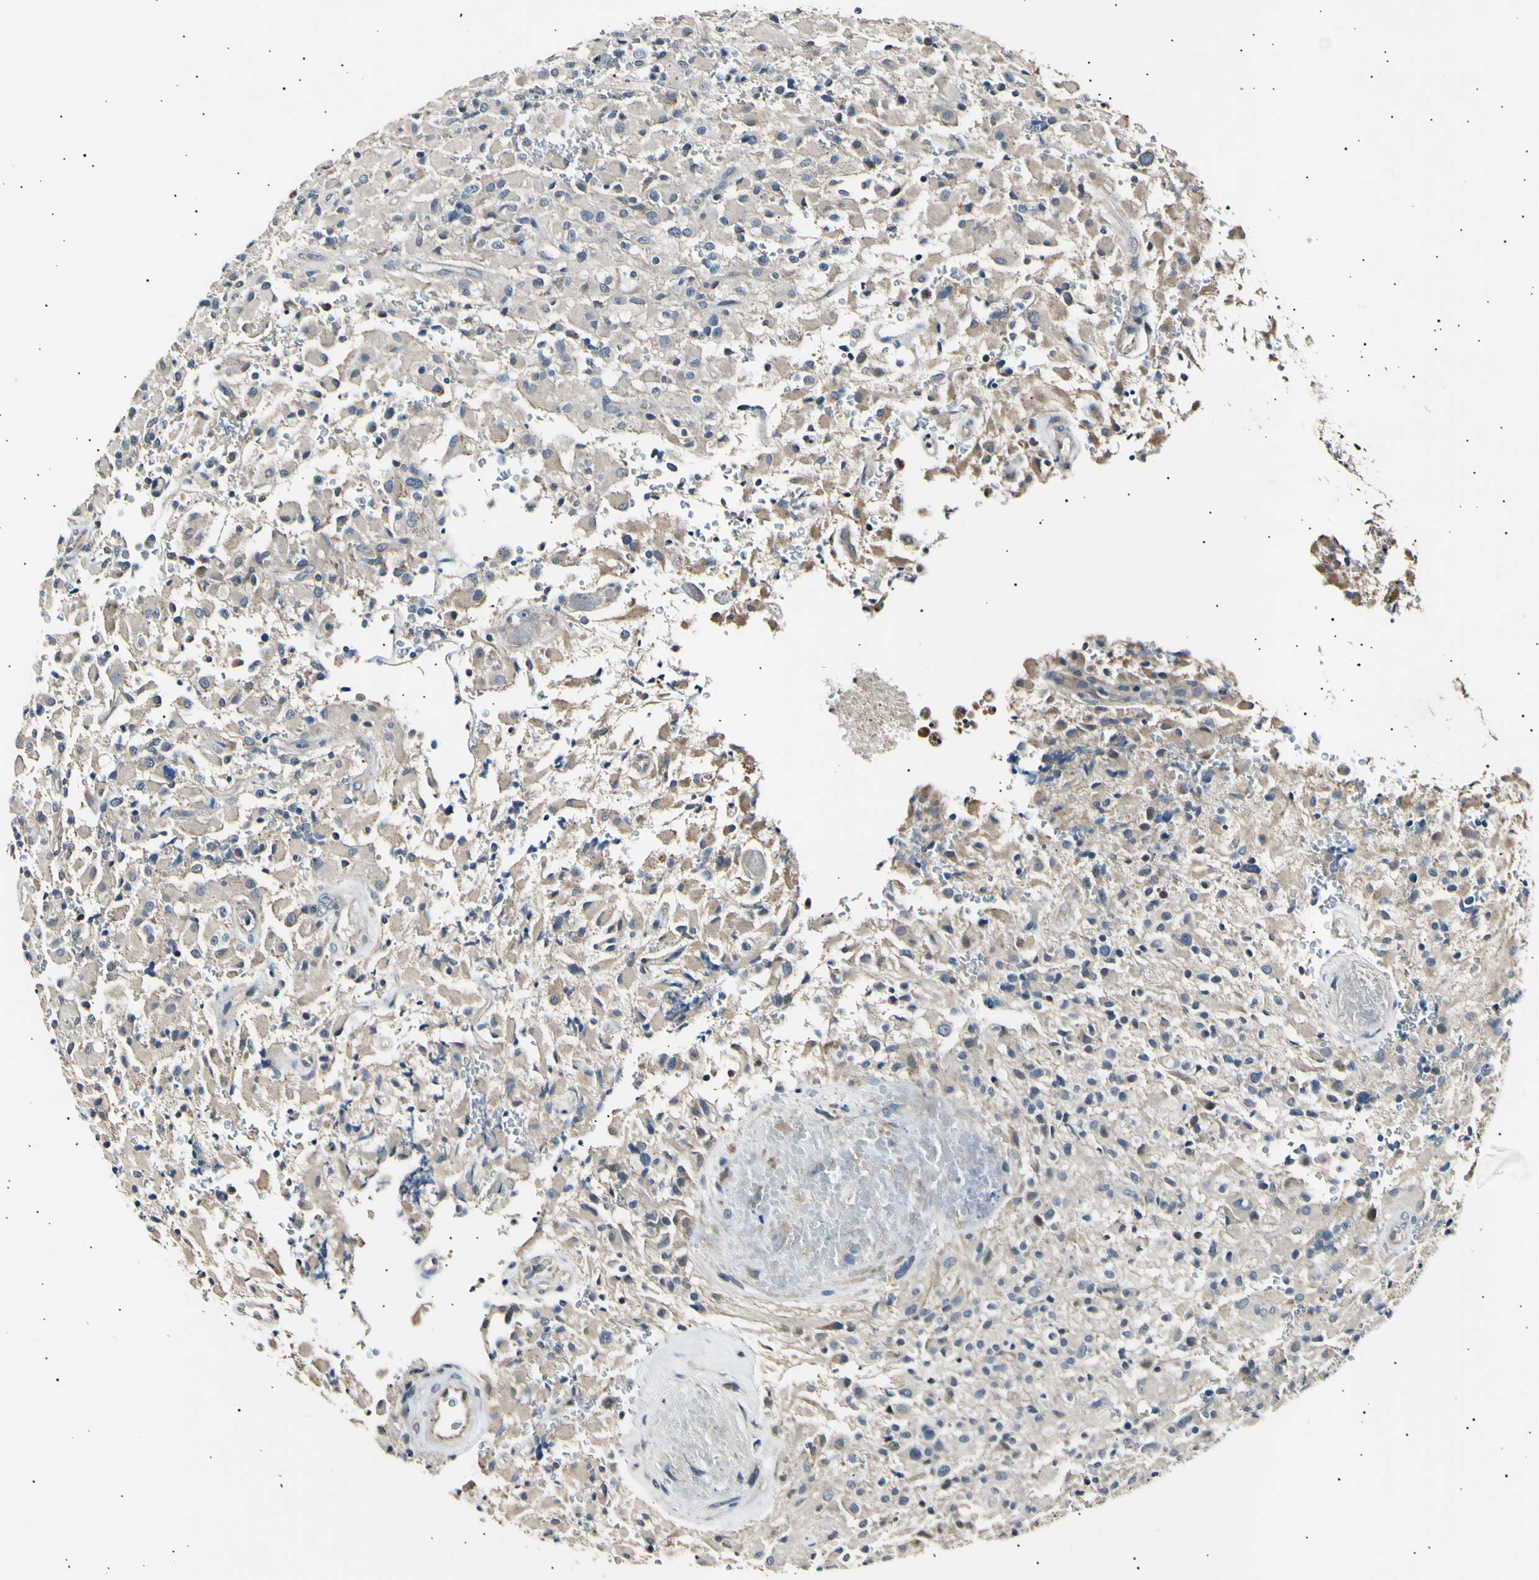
{"staining": {"intensity": "weak", "quantity": ">75%", "location": "cytoplasmic/membranous"}, "tissue": "glioma", "cell_type": "Tumor cells", "image_type": "cancer", "snomed": [{"axis": "morphology", "description": "Glioma, malignant, High grade"}, {"axis": "topography", "description": "Brain"}], "caption": "High-grade glioma (malignant) stained with DAB immunohistochemistry (IHC) exhibits low levels of weak cytoplasmic/membranous positivity in approximately >75% of tumor cells. Nuclei are stained in blue.", "gene": "ITGA6", "patient": {"sex": "male", "age": 71}}